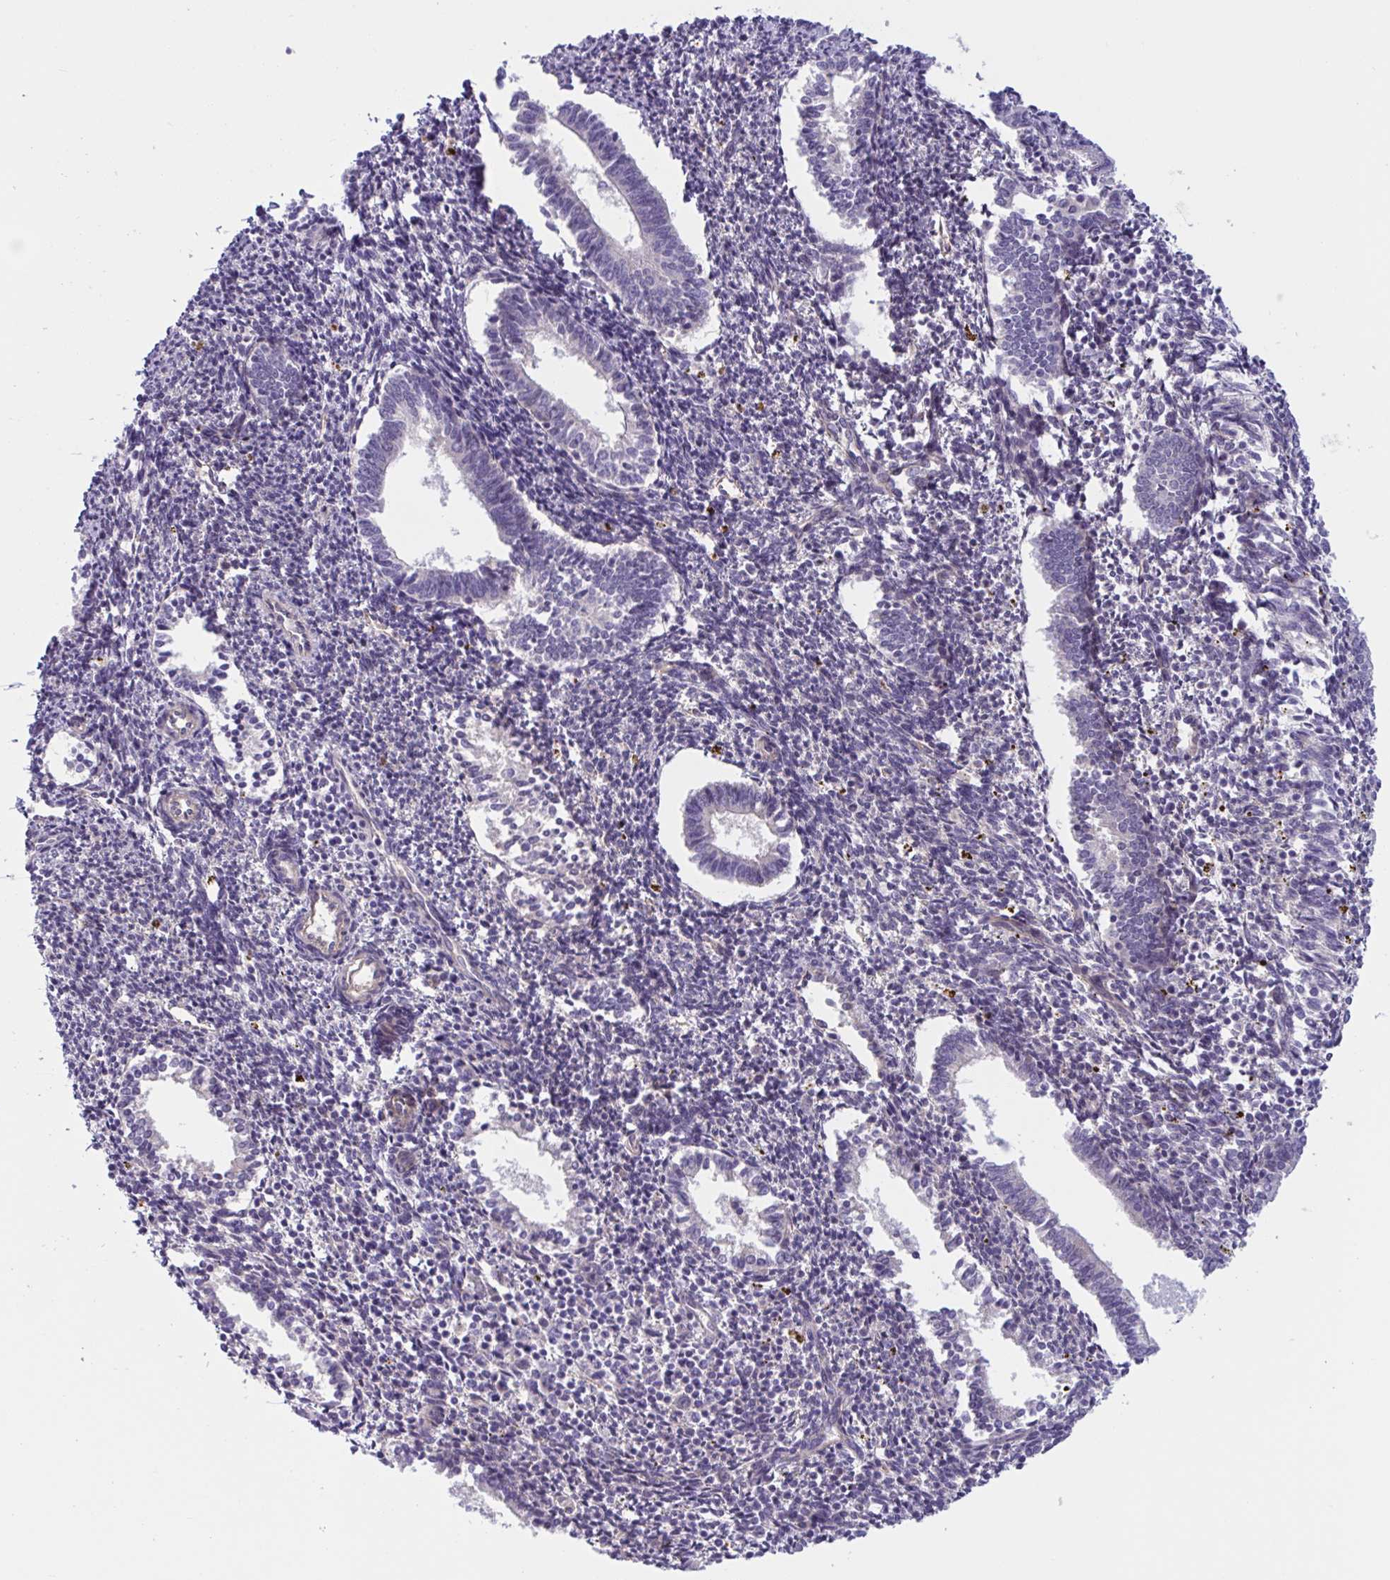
{"staining": {"intensity": "negative", "quantity": "none", "location": "none"}, "tissue": "endometrium", "cell_type": "Cells in endometrial stroma", "image_type": "normal", "snomed": [{"axis": "morphology", "description": "Normal tissue, NOS"}, {"axis": "topography", "description": "Endometrium"}], "caption": "Human endometrium stained for a protein using immunohistochemistry (IHC) demonstrates no staining in cells in endometrial stroma.", "gene": "TTC7B", "patient": {"sex": "female", "age": 41}}